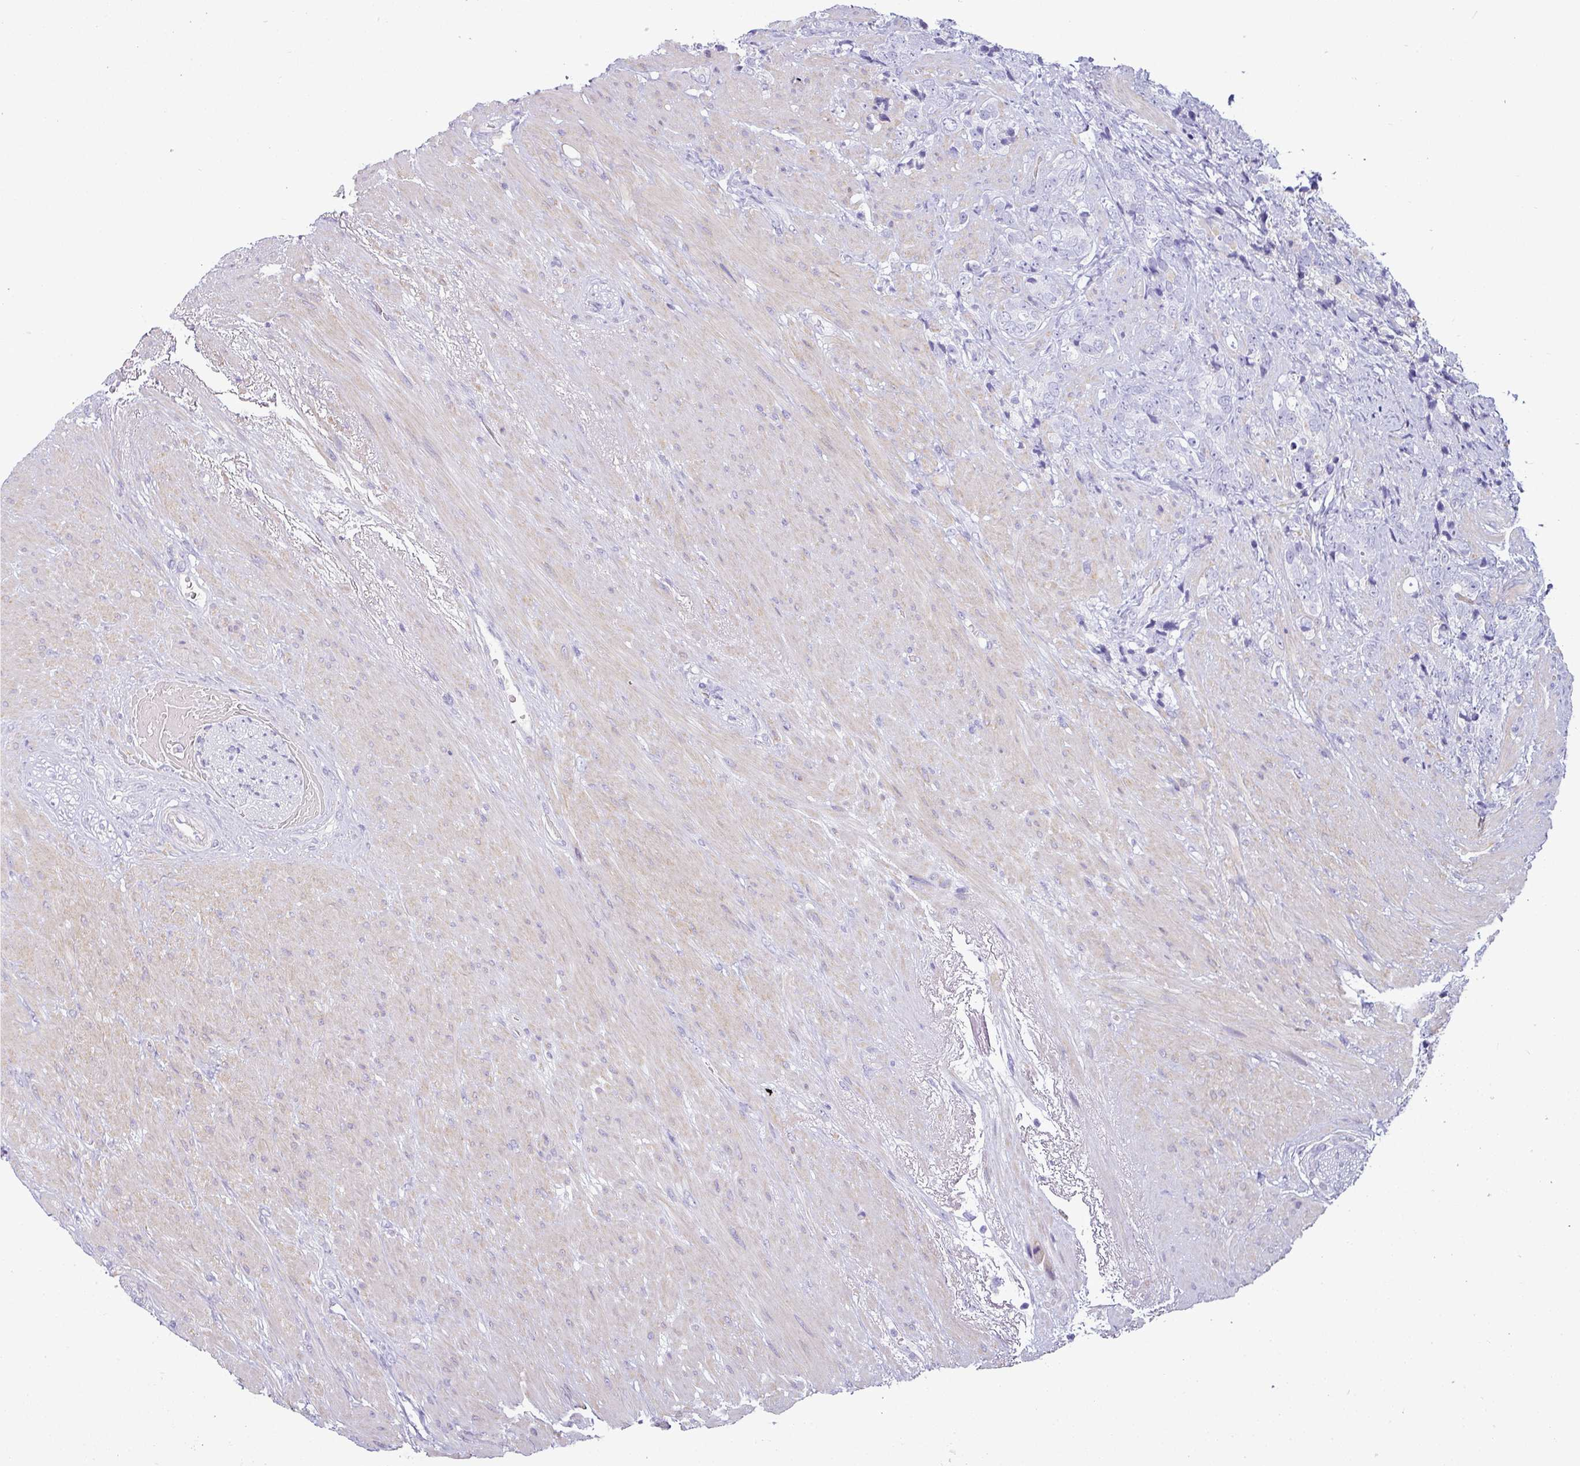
{"staining": {"intensity": "negative", "quantity": "none", "location": "none"}, "tissue": "prostate cancer", "cell_type": "Tumor cells", "image_type": "cancer", "snomed": [{"axis": "morphology", "description": "Adenocarcinoma, High grade"}, {"axis": "topography", "description": "Prostate"}], "caption": "A high-resolution micrograph shows IHC staining of prostate cancer (adenocarcinoma (high-grade)), which demonstrates no significant staining in tumor cells.", "gene": "VCX2", "patient": {"sex": "male", "age": 74}}